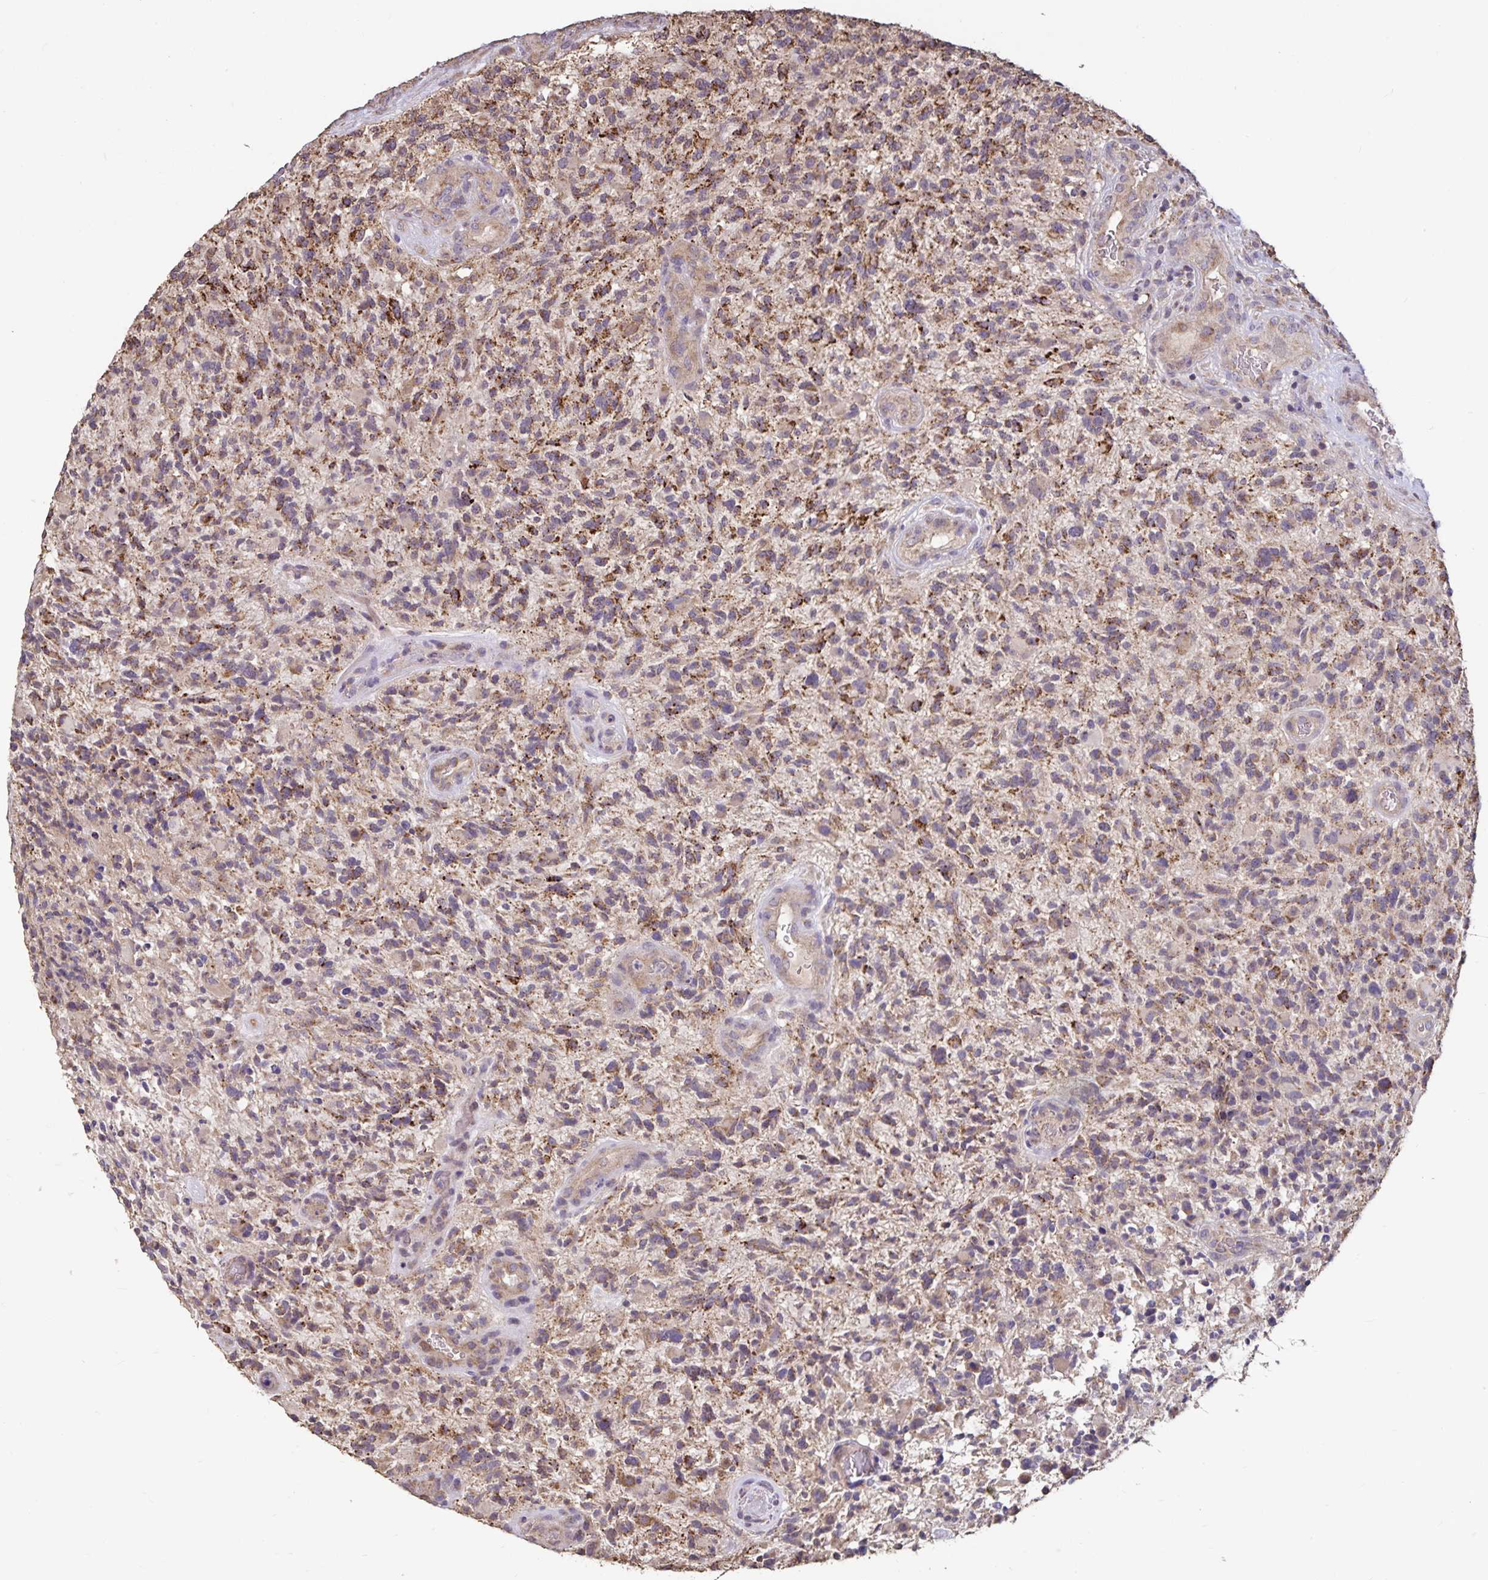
{"staining": {"intensity": "weak", "quantity": ">75%", "location": "cytoplasmic/membranous"}, "tissue": "glioma", "cell_type": "Tumor cells", "image_type": "cancer", "snomed": [{"axis": "morphology", "description": "Glioma, malignant, High grade"}, {"axis": "topography", "description": "Brain"}], "caption": "Immunohistochemical staining of human glioma reveals weak cytoplasmic/membranous protein positivity in about >75% of tumor cells.", "gene": "EMC10", "patient": {"sex": "female", "age": 71}}